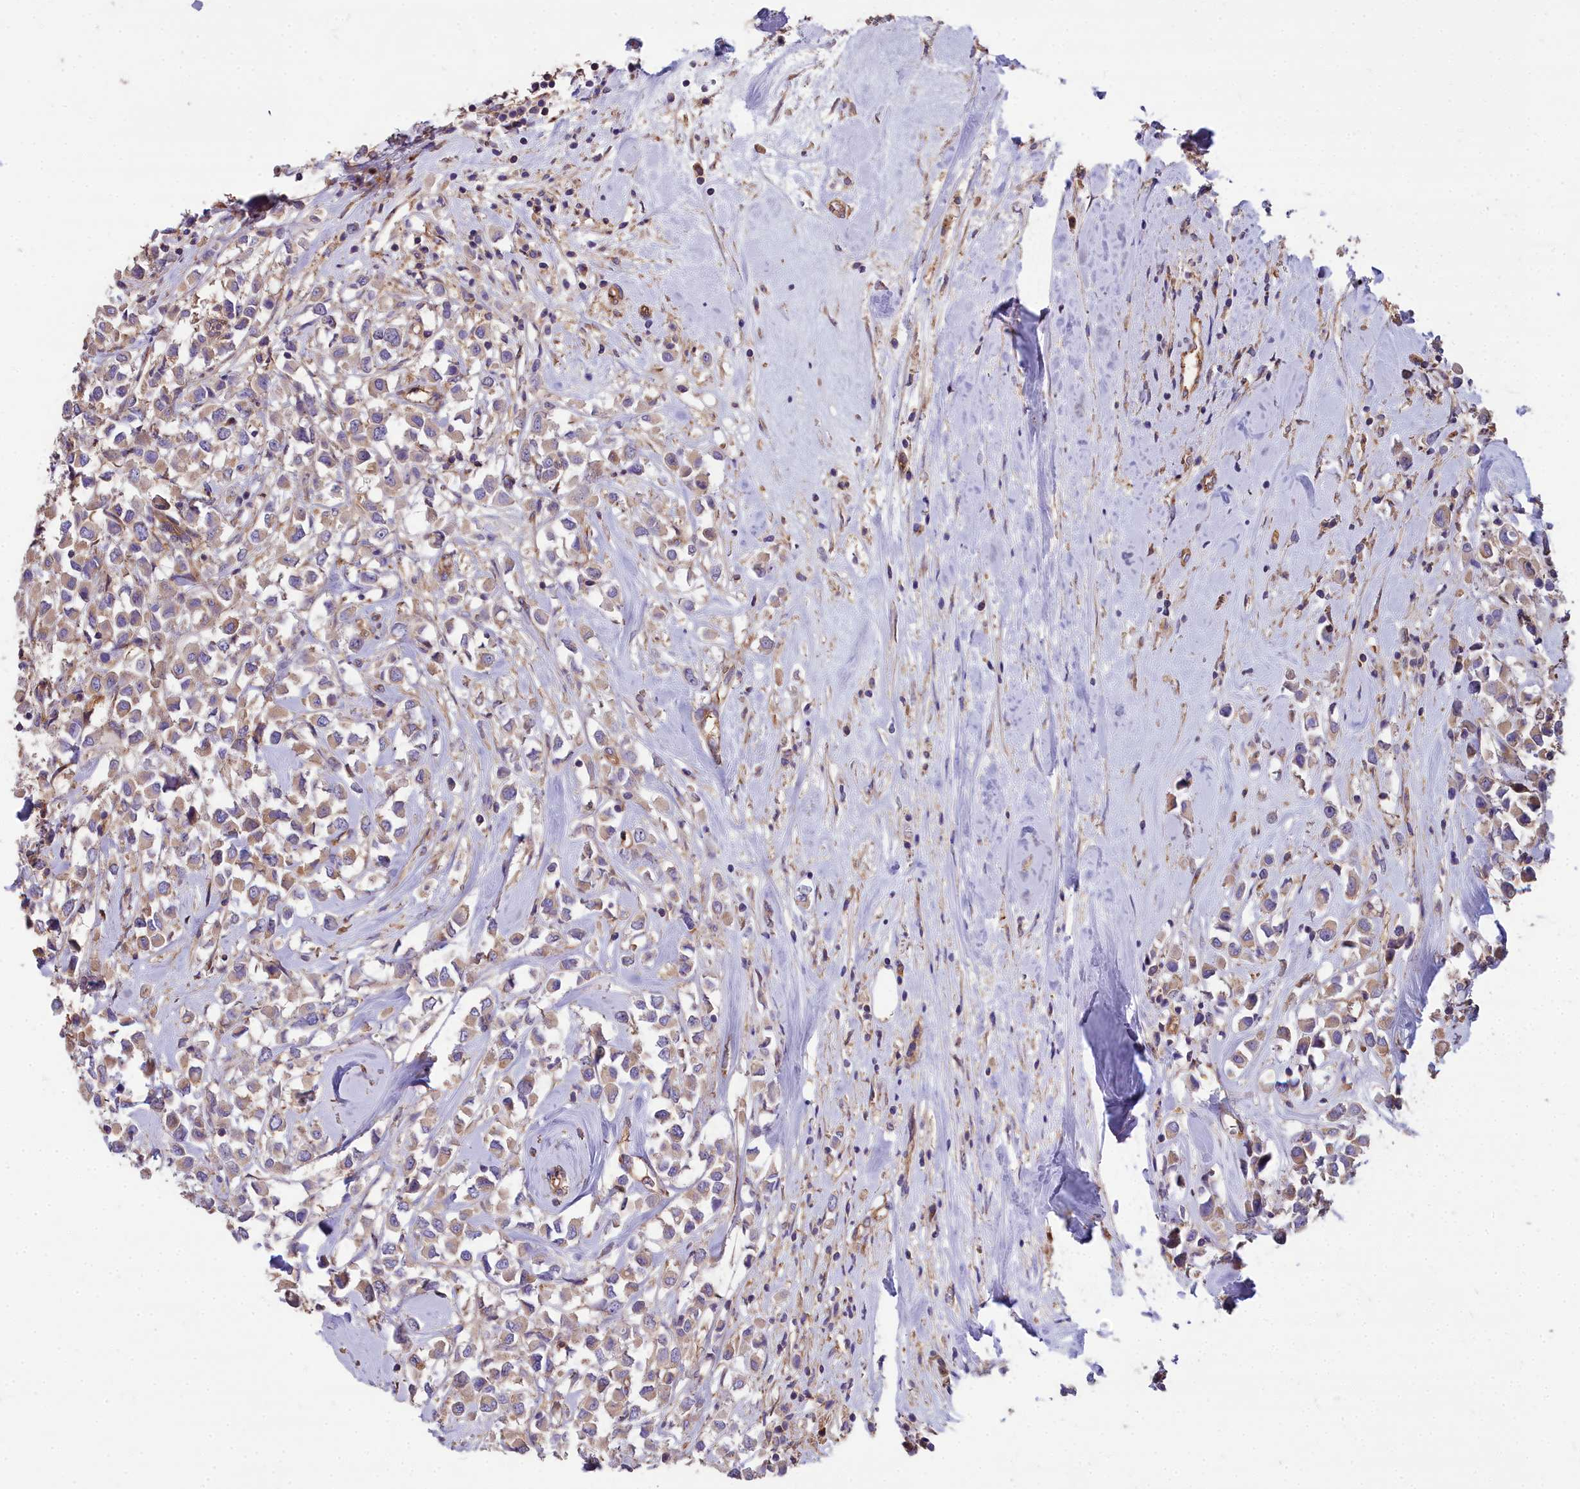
{"staining": {"intensity": "moderate", "quantity": "25%-75%", "location": "cytoplasmic/membranous"}, "tissue": "breast cancer", "cell_type": "Tumor cells", "image_type": "cancer", "snomed": [{"axis": "morphology", "description": "Duct carcinoma"}, {"axis": "topography", "description": "Breast"}], "caption": "Immunohistochemical staining of human breast cancer (invasive ductal carcinoma) reveals moderate cytoplasmic/membranous protein positivity in about 25%-75% of tumor cells. The staining was performed using DAB (3,3'-diaminobenzidine), with brown indicating positive protein expression. Nuclei are stained blue with hematoxylin.", "gene": "DCTN3", "patient": {"sex": "female", "age": 87}}